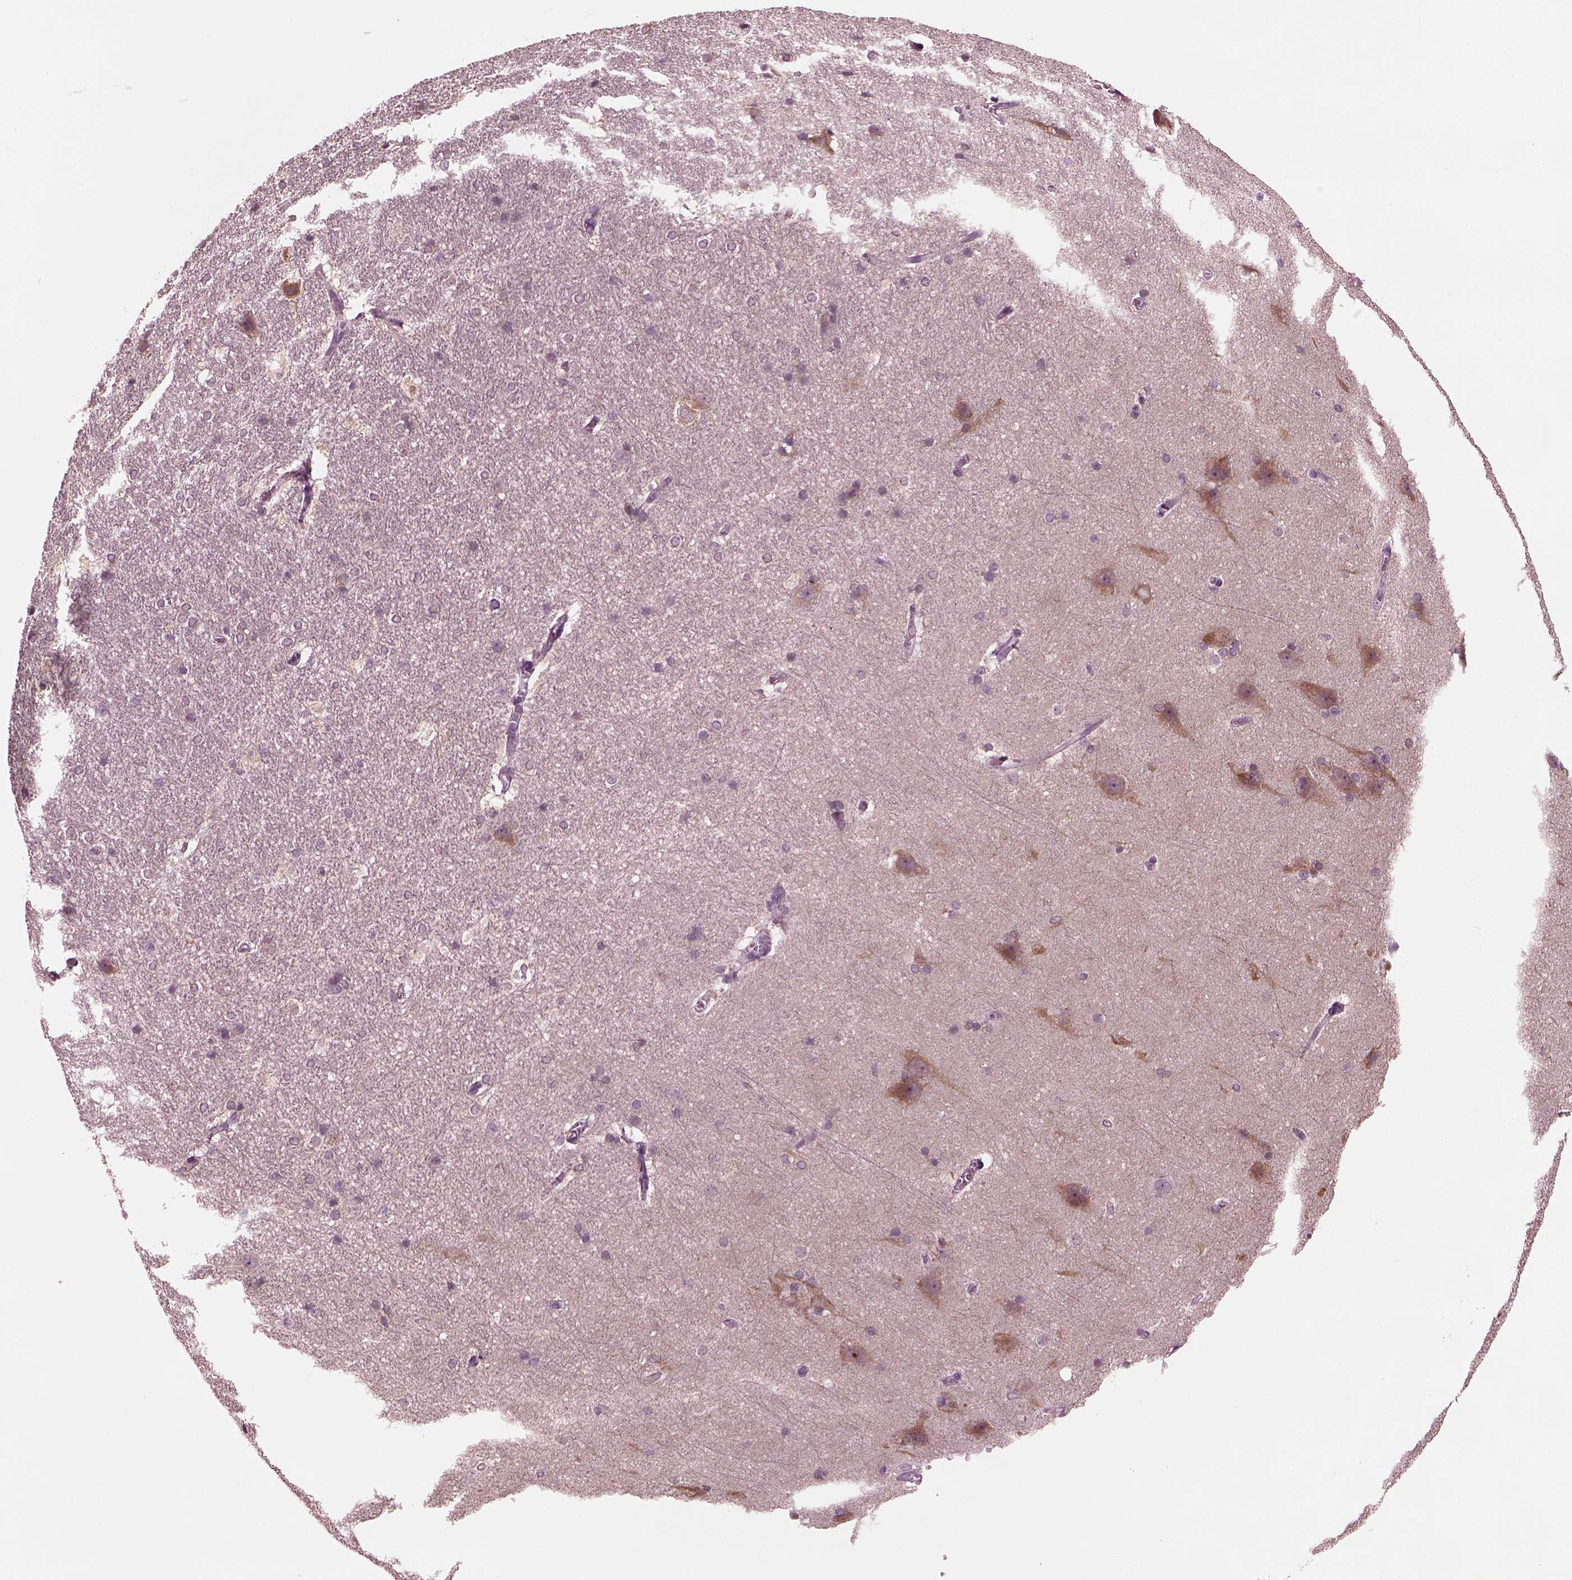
{"staining": {"intensity": "negative", "quantity": "none", "location": "none"}, "tissue": "hippocampus", "cell_type": "Glial cells", "image_type": "normal", "snomed": [{"axis": "morphology", "description": "Normal tissue, NOS"}, {"axis": "topography", "description": "Cerebral cortex"}, {"axis": "topography", "description": "Hippocampus"}], "caption": "Unremarkable hippocampus was stained to show a protein in brown. There is no significant positivity in glial cells. The staining is performed using DAB brown chromogen with nuclei counter-stained in using hematoxylin.", "gene": "CLCN4", "patient": {"sex": "female", "age": 19}}